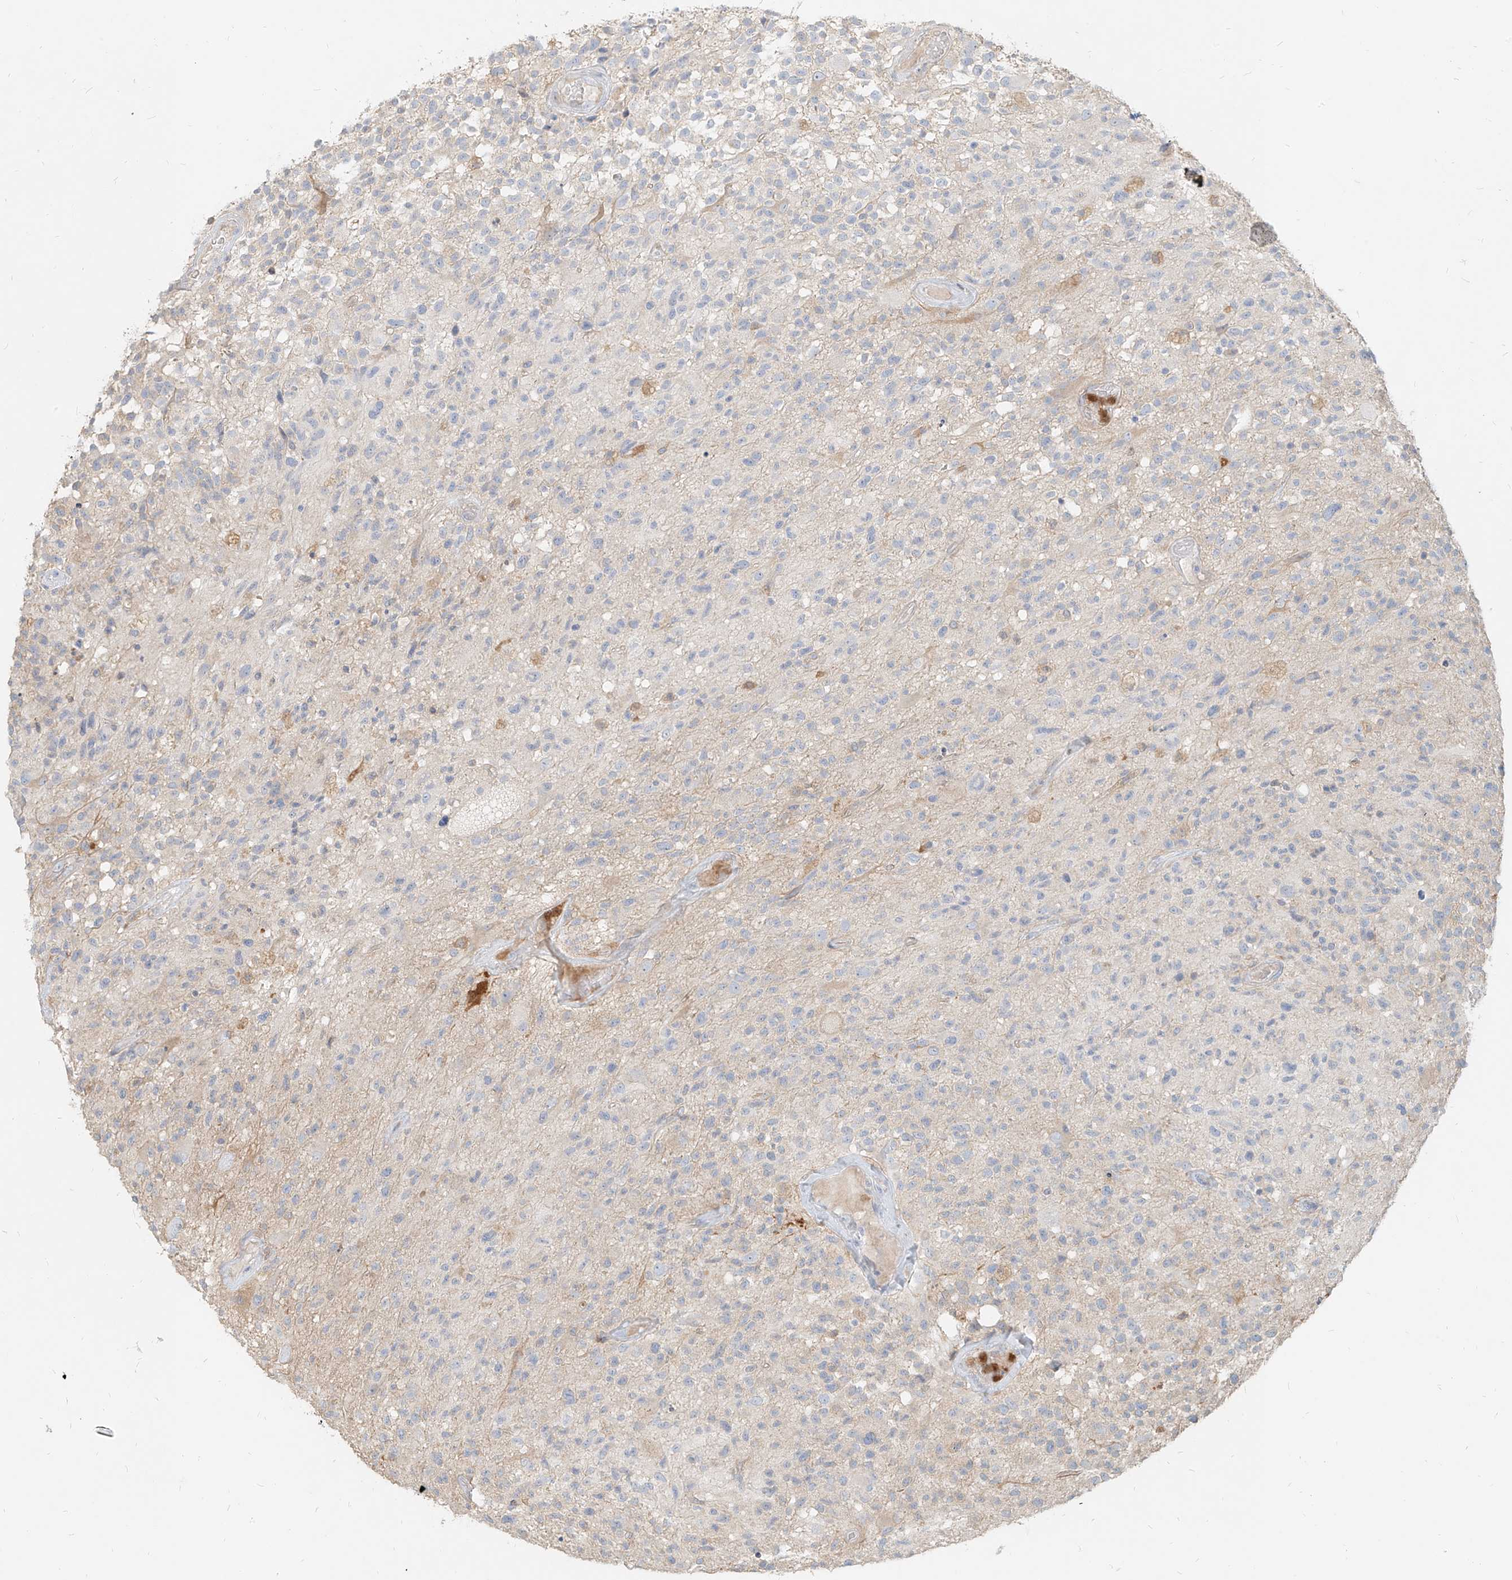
{"staining": {"intensity": "negative", "quantity": "none", "location": "none"}, "tissue": "glioma", "cell_type": "Tumor cells", "image_type": "cancer", "snomed": [{"axis": "morphology", "description": "Glioma, malignant, High grade"}, {"axis": "morphology", "description": "Glioblastoma, NOS"}, {"axis": "topography", "description": "Brain"}], "caption": "The IHC histopathology image has no significant expression in tumor cells of glioma tissue.", "gene": "PGD", "patient": {"sex": "male", "age": 60}}